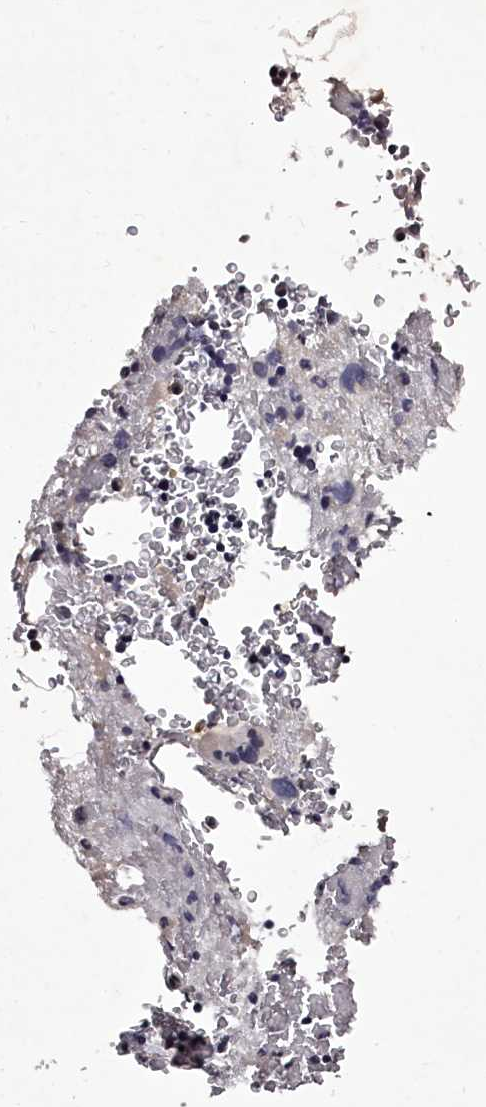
{"staining": {"intensity": "negative", "quantity": "none", "location": "none"}, "tissue": "bone marrow", "cell_type": "Hematopoietic cells", "image_type": "normal", "snomed": [{"axis": "morphology", "description": "Normal tissue, NOS"}, {"axis": "topography", "description": "Bone marrow"}], "caption": "Image shows no protein expression in hematopoietic cells of unremarkable bone marrow.", "gene": "RBMXL2", "patient": {"sex": "male", "age": 36}}